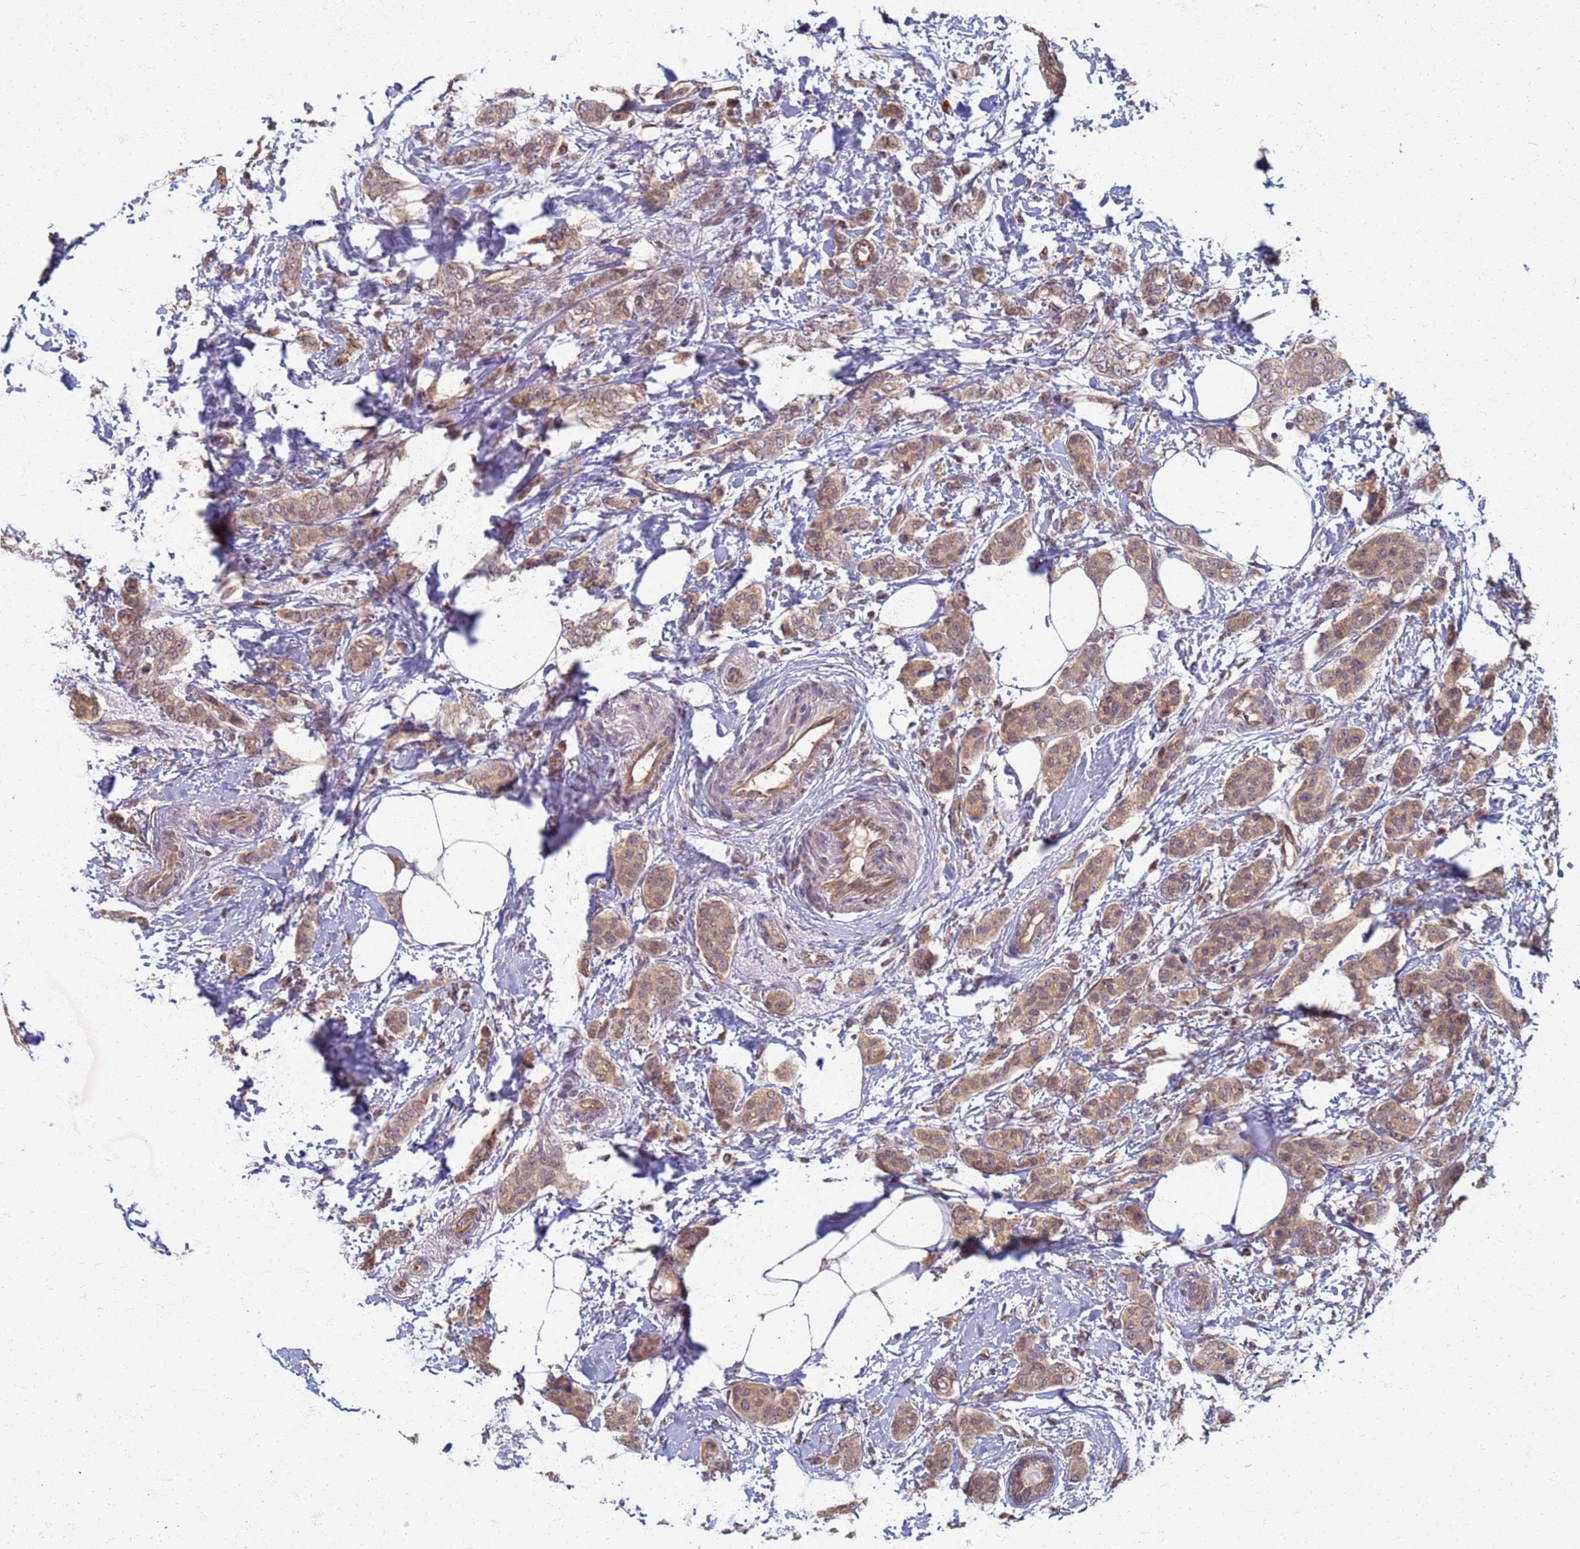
{"staining": {"intensity": "weak", "quantity": ">75%", "location": "cytoplasmic/membranous"}, "tissue": "breast cancer", "cell_type": "Tumor cells", "image_type": "cancer", "snomed": [{"axis": "morphology", "description": "Duct carcinoma"}, {"axis": "topography", "description": "Breast"}], "caption": "Protein expression analysis of intraductal carcinoma (breast) demonstrates weak cytoplasmic/membranous staining in about >75% of tumor cells. Ihc stains the protein in brown and the nuclei are stained blue.", "gene": "ITGB4", "patient": {"sex": "female", "age": 72}}